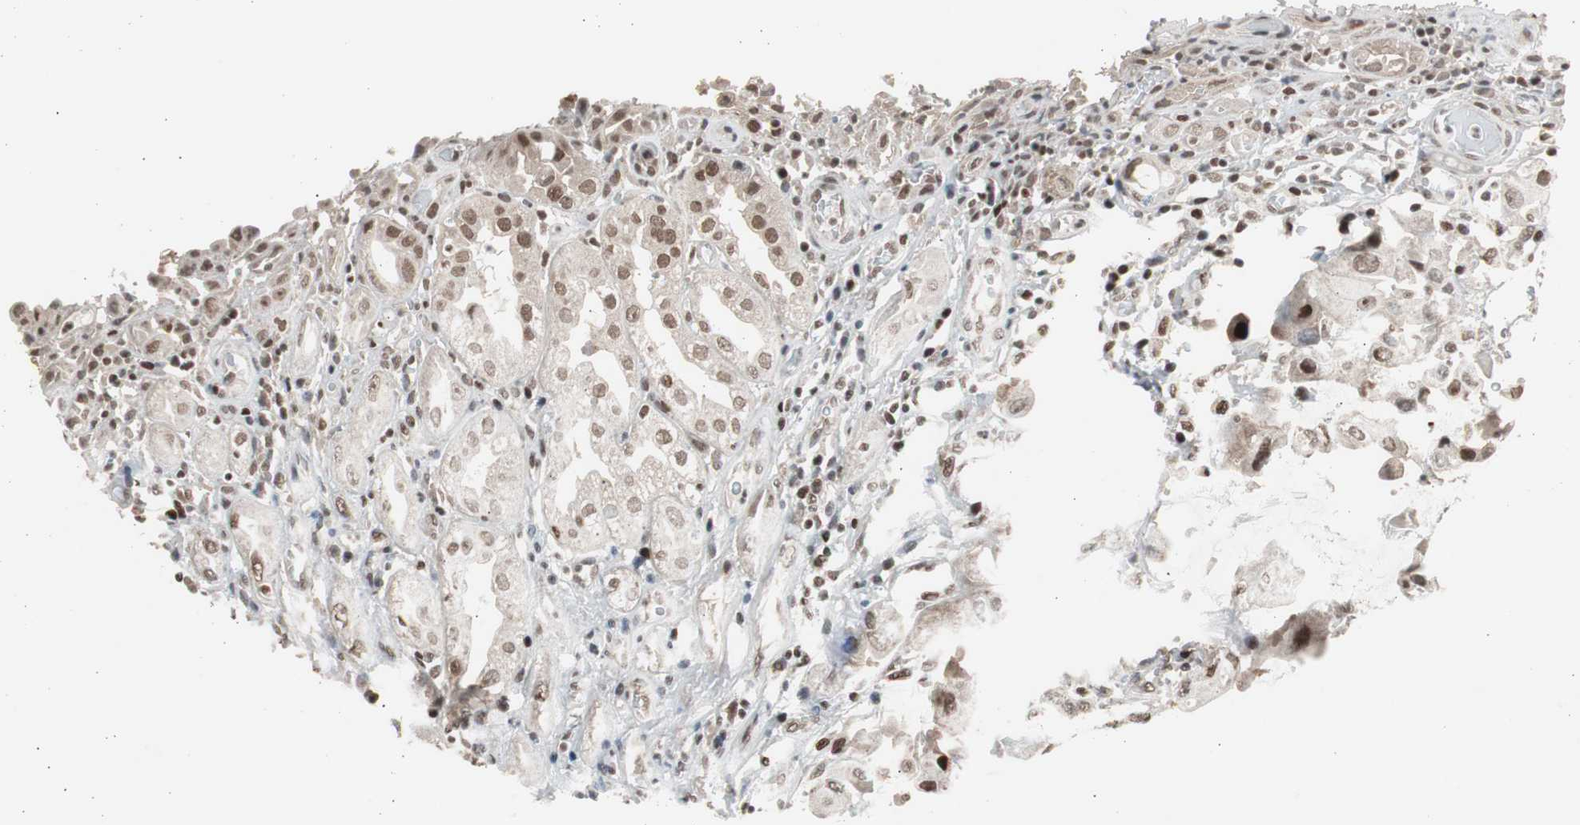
{"staining": {"intensity": "moderate", "quantity": "25%-75%", "location": "nuclear"}, "tissue": "urothelial cancer", "cell_type": "Tumor cells", "image_type": "cancer", "snomed": [{"axis": "morphology", "description": "Urothelial carcinoma, High grade"}, {"axis": "topography", "description": "Urinary bladder"}], "caption": "About 25%-75% of tumor cells in urothelial cancer reveal moderate nuclear protein staining as visualized by brown immunohistochemical staining.", "gene": "RPA1", "patient": {"sex": "female", "age": 64}}